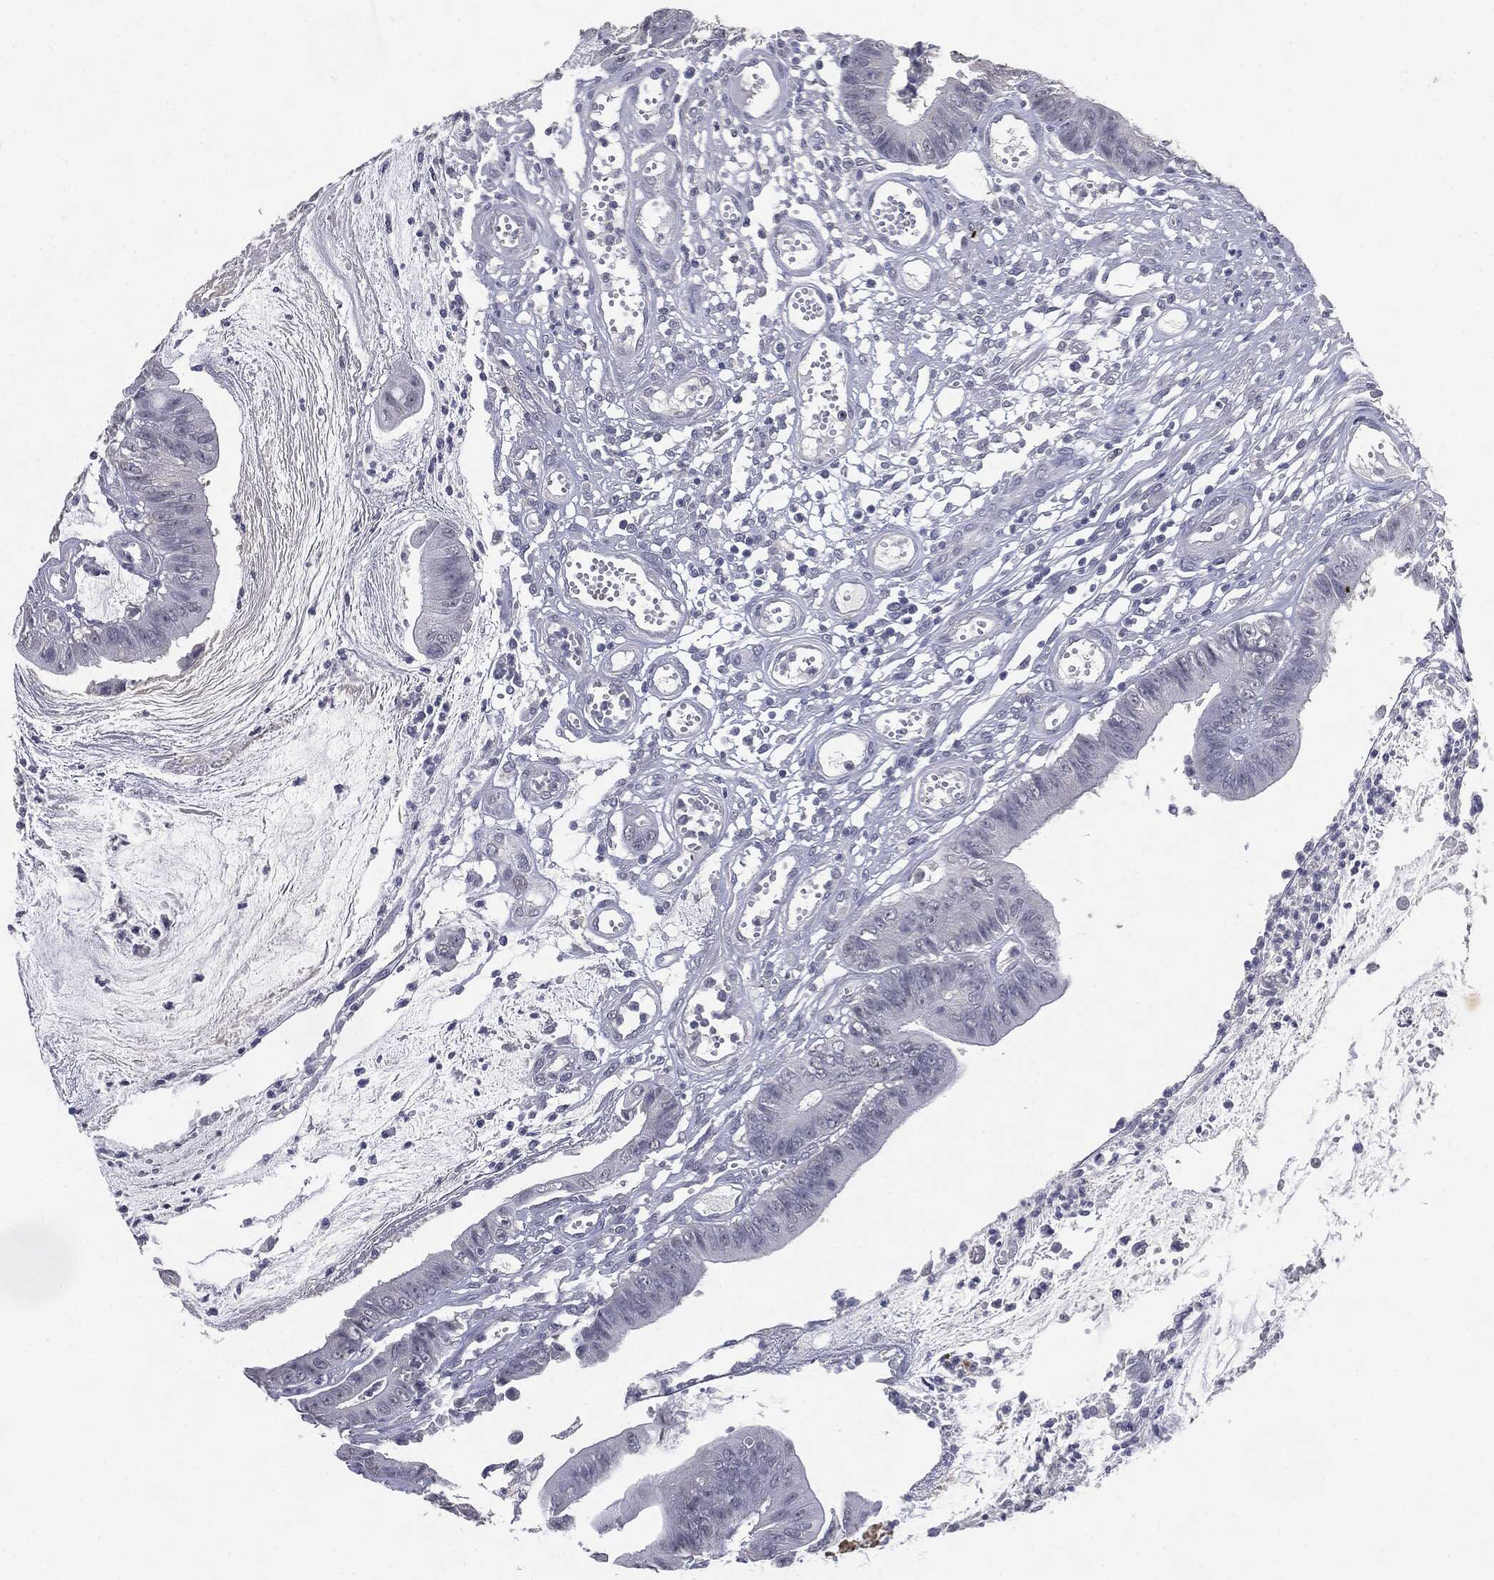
{"staining": {"intensity": "negative", "quantity": "none", "location": "none"}, "tissue": "colorectal cancer", "cell_type": "Tumor cells", "image_type": "cancer", "snomed": [{"axis": "morphology", "description": "Adenocarcinoma, NOS"}, {"axis": "topography", "description": "Colon"}], "caption": "Histopathology image shows no protein positivity in tumor cells of colorectal cancer (adenocarcinoma) tissue. The staining was performed using DAB to visualize the protein expression in brown, while the nuclei were stained in blue with hematoxylin (Magnification: 20x).", "gene": "SLC2A2", "patient": {"sex": "female", "age": 69}}